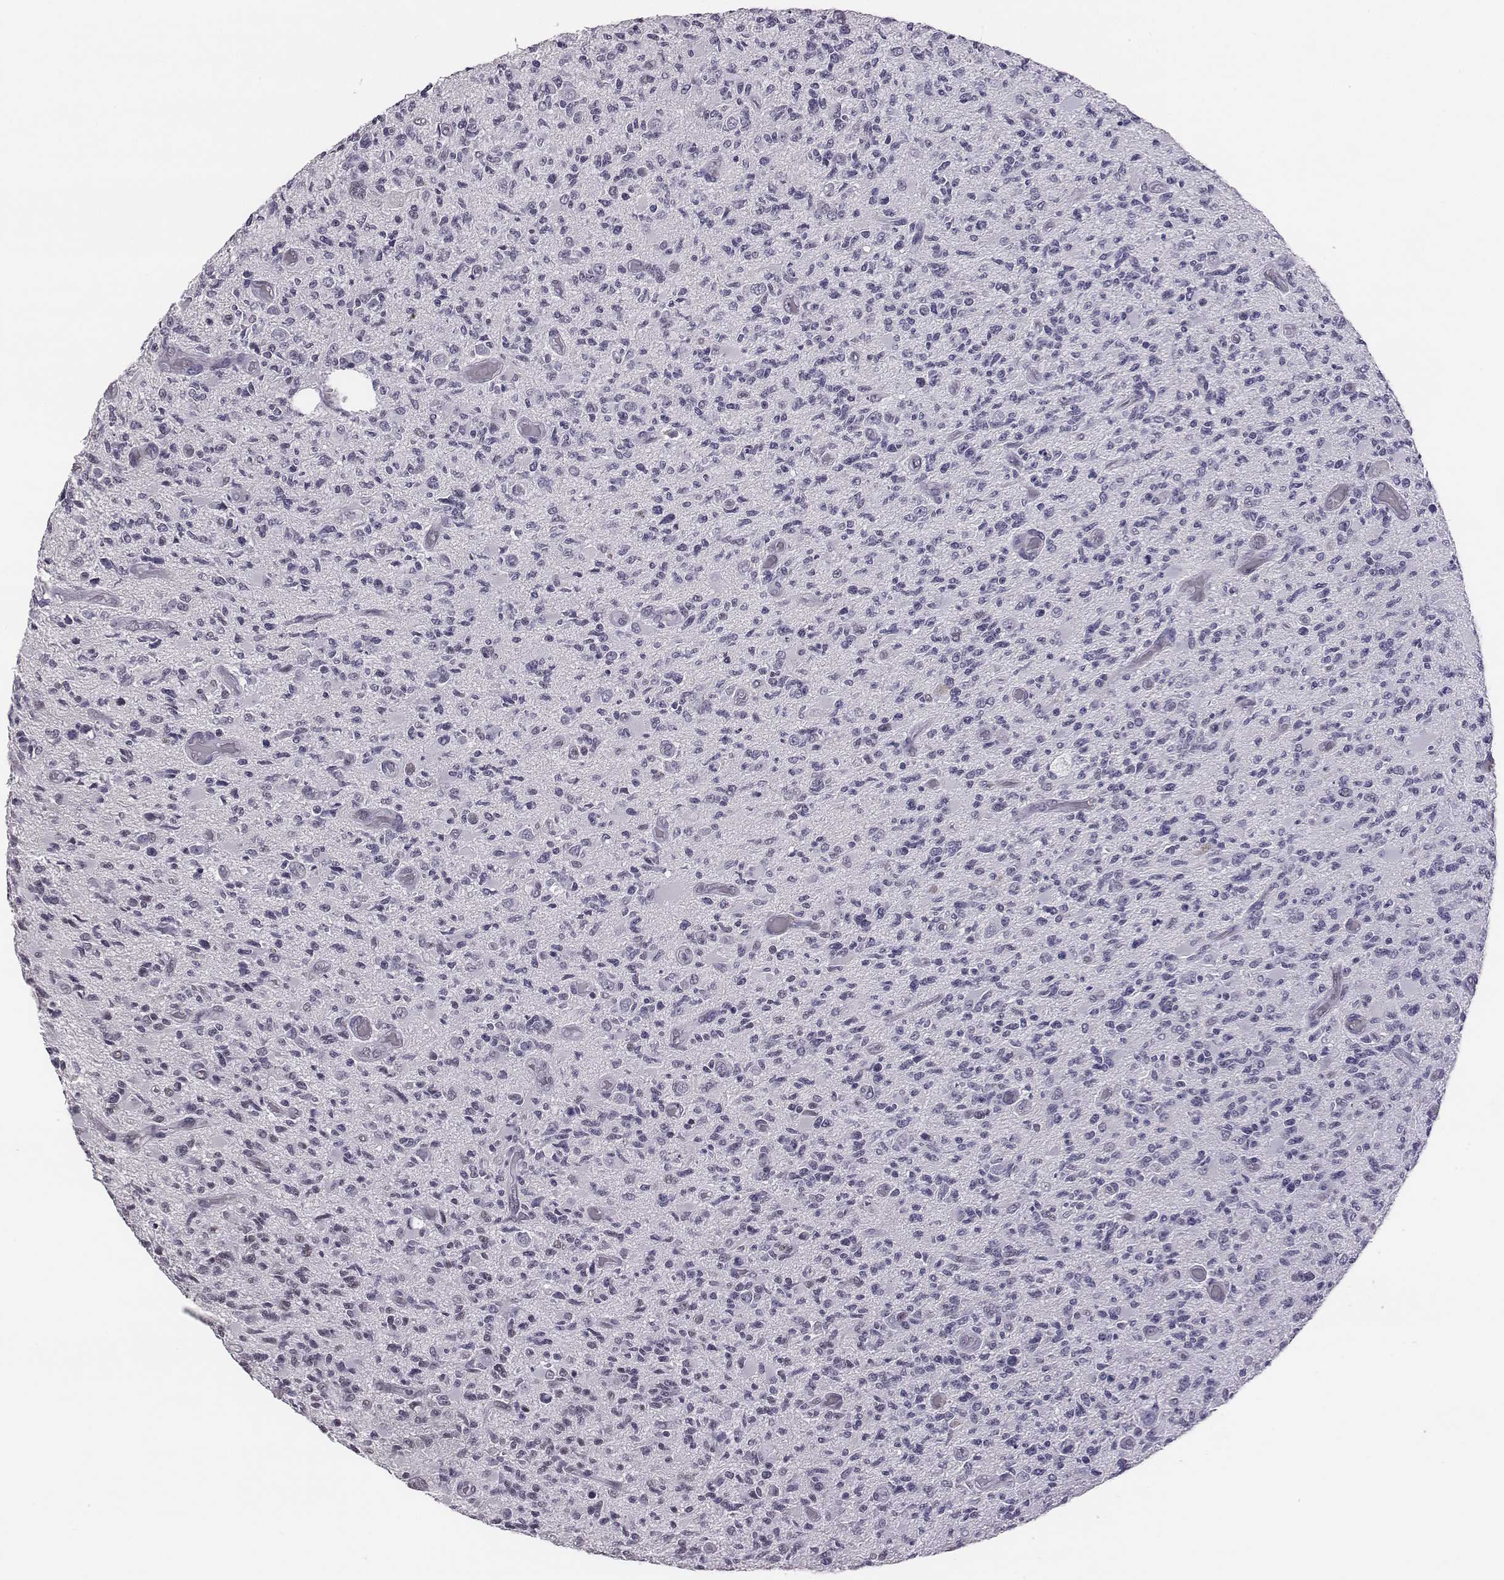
{"staining": {"intensity": "negative", "quantity": "none", "location": "none"}, "tissue": "glioma", "cell_type": "Tumor cells", "image_type": "cancer", "snomed": [{"axis": "morphology", "description": "Glioma, malignant, High grade"}, {"axis": "topography", "description": "Brain"}], "caption": "The immunohistochemistry micrograph has no significant expression in tumor cells of glioma tissue.", "gene": "ACOD1", "patient": {"sex": "female", "age": 63}}